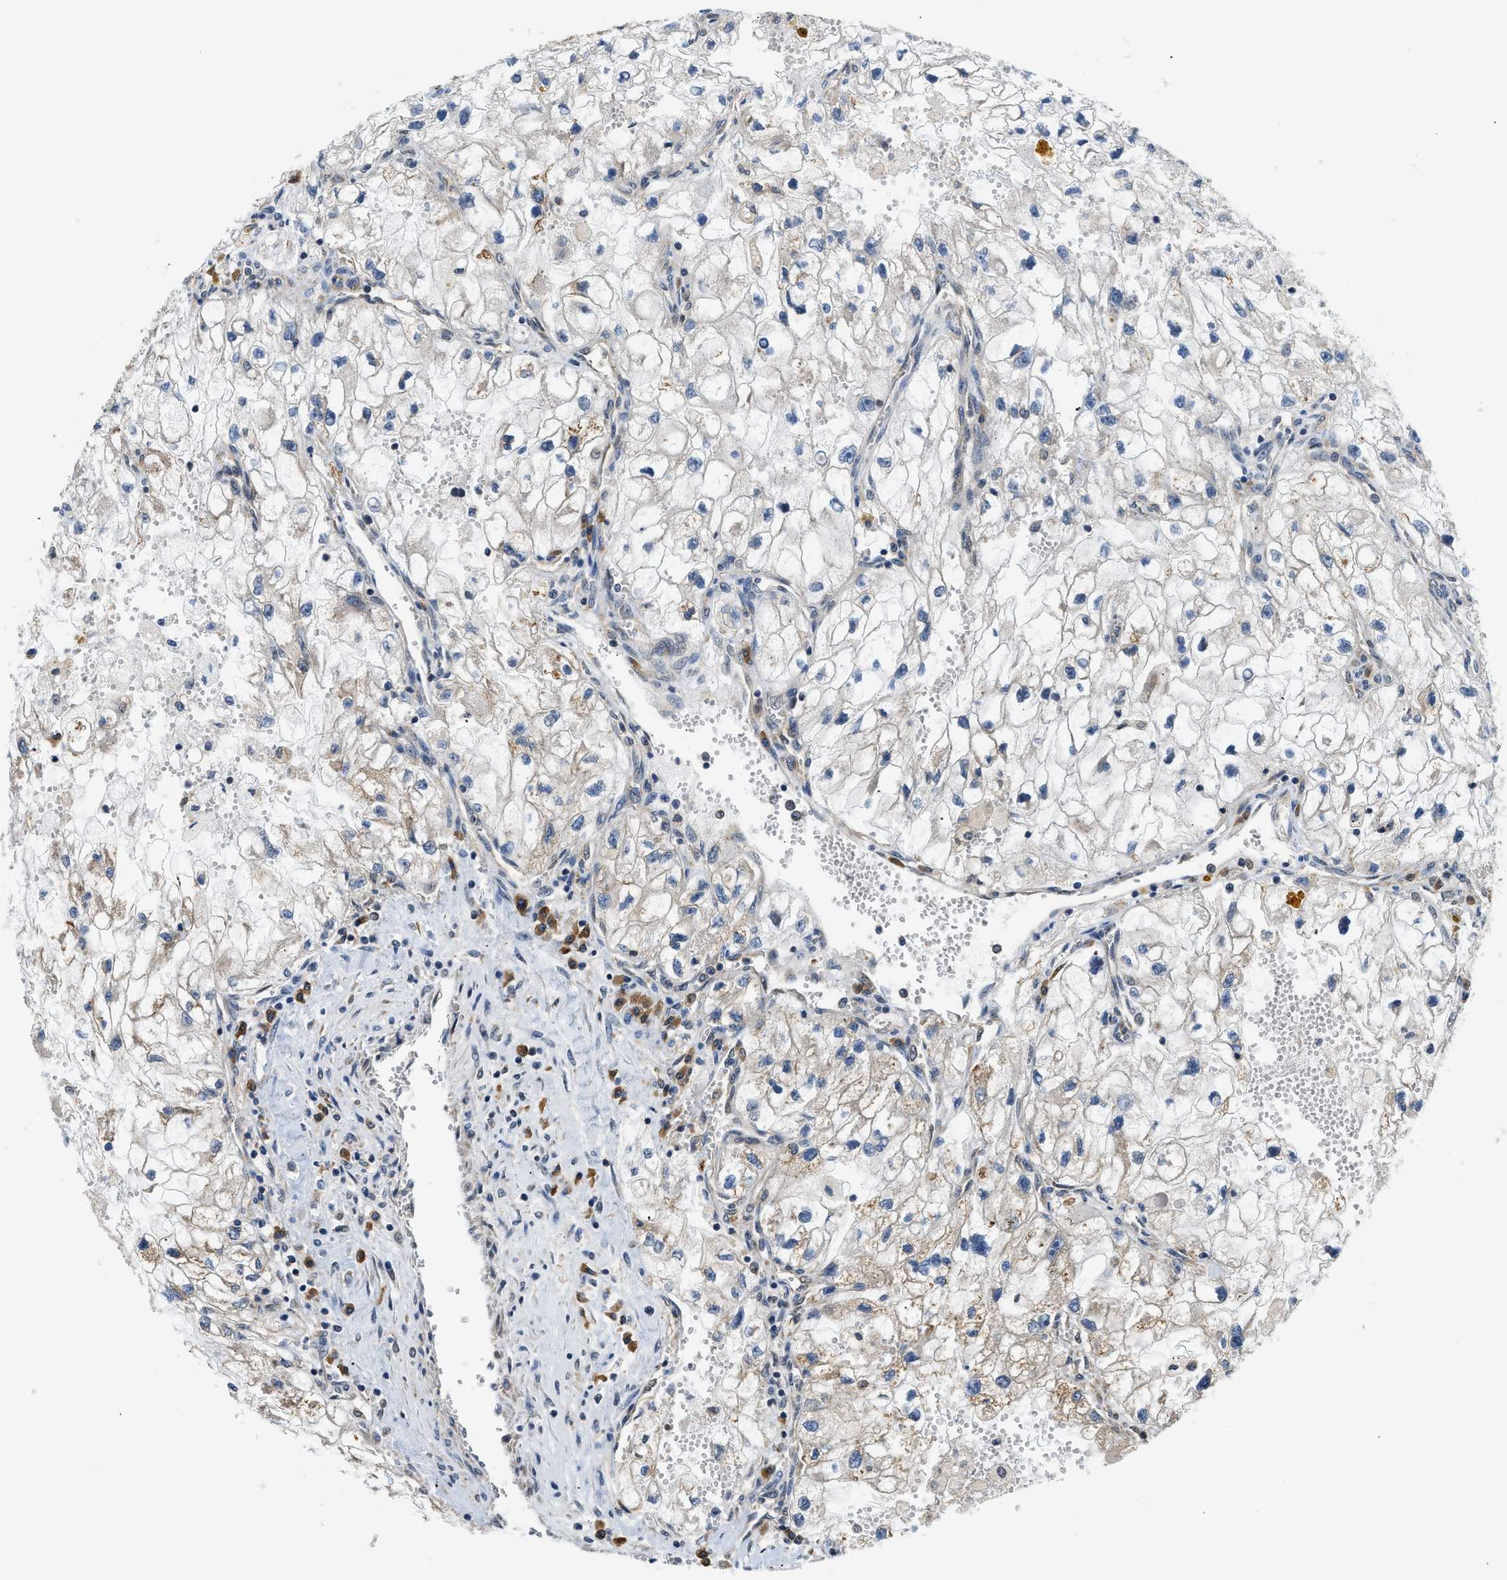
{"staining": {"intensity": "moderate", "quantity": "<25%", "location": "cytoplasmic/membranous"}, "tissue": "renal cancer", "cell_type": "Tumor cells", "image_type": "cancer", "snomed": [{"axis": "morphology", "description": "Adenocarcinoma, NOS"}, {"axis": "topography", "description": "Kidney"}], "caption": "Immunohistochemistry (IHC) of renal cancer (adenocarcinoma) displays low levels of moderate cytoplasmic/membranous expression in approximately <25% of tumor cells.", "gene": "BCL7C", "patient": {"sex": "female", "age": 70}}